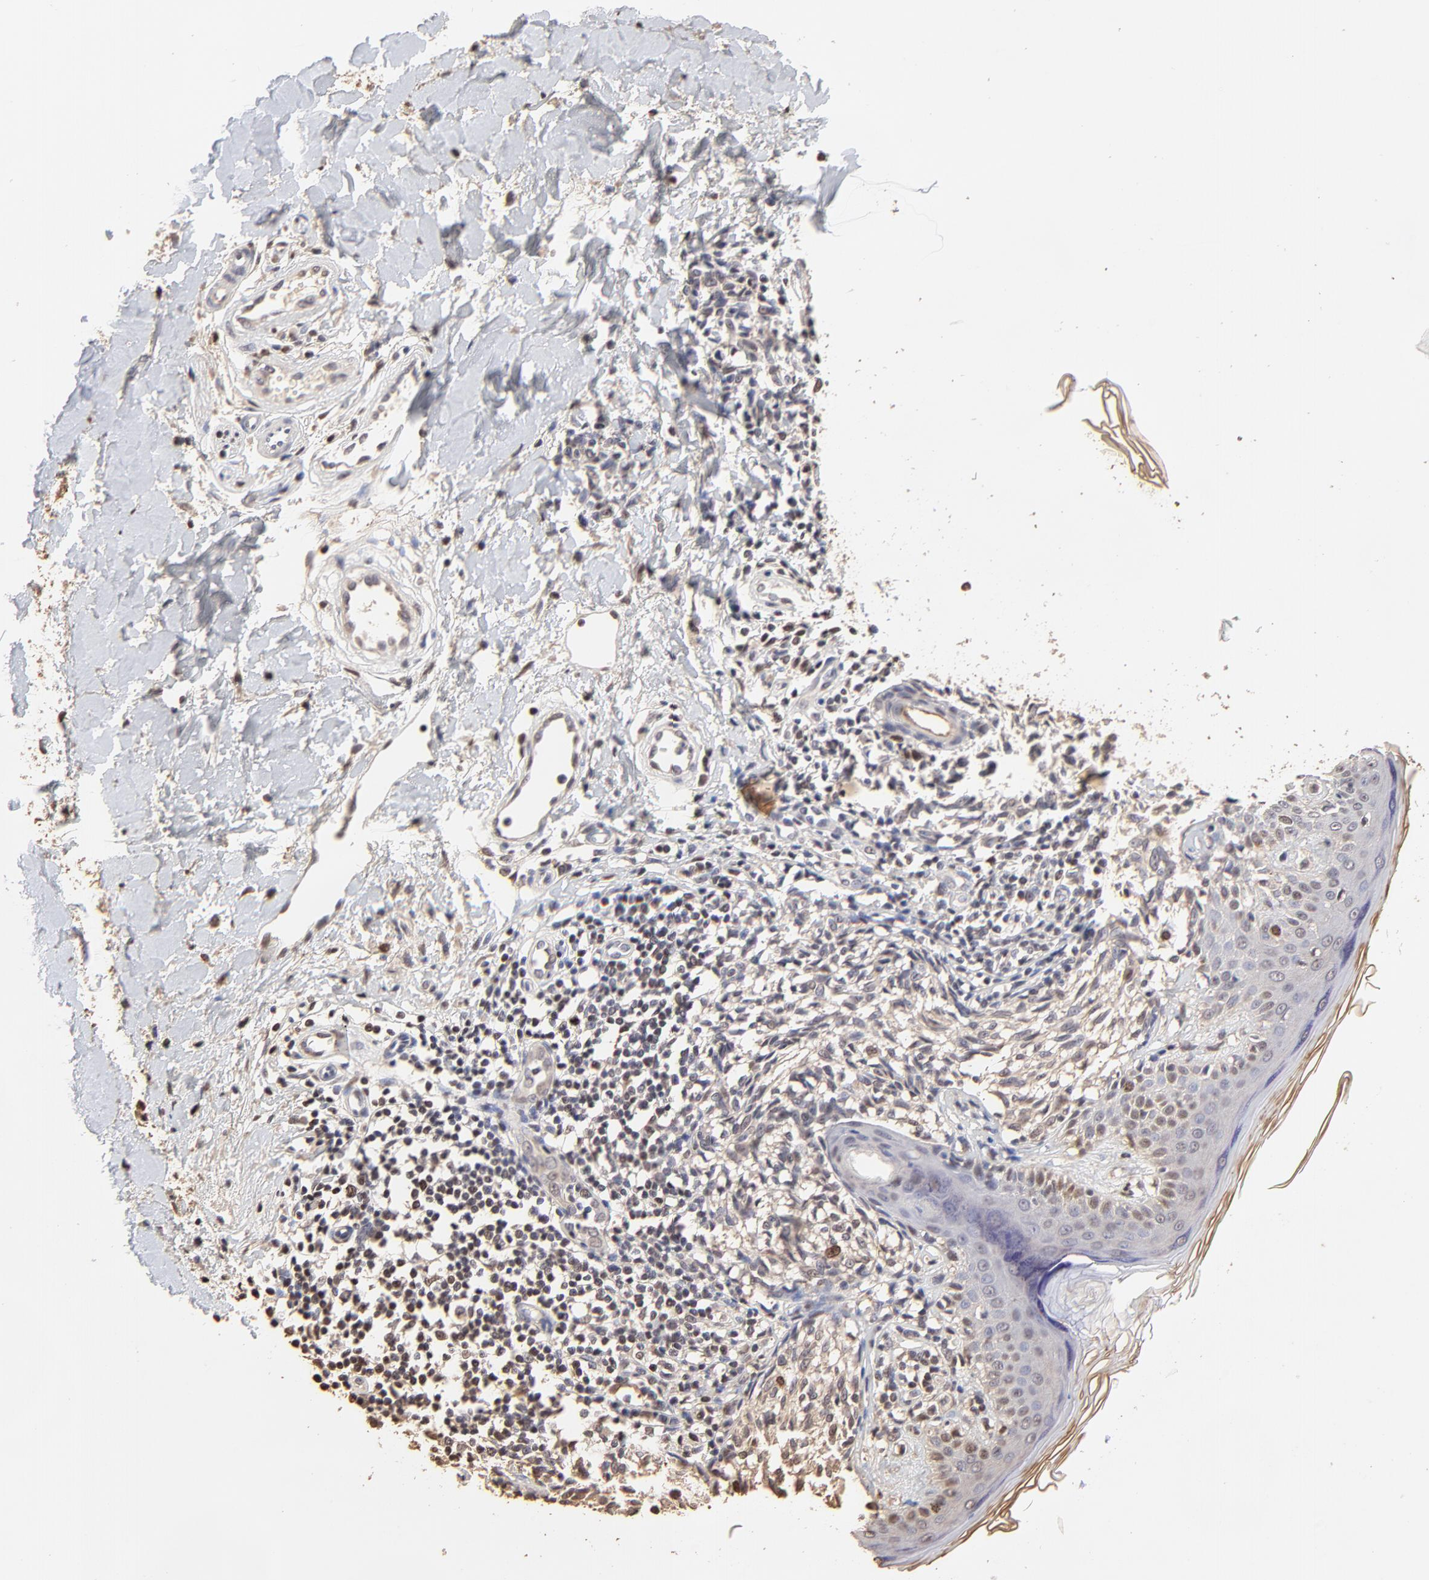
{"staining": {"intensity": "weak", "quantity": "<25%", "location": "nuclear"}, "tissue": "melanoma", "cell_type": "Tumor cells", "image_type": "cancer", "snomed": [{"axis": "morphology", "description": "Malignant melanoma, NOS"}, {"axis": "topography", "description": "Skin"}], "caption": "The IHC photomicrograph has no significant positivity in tumor cells of melanoma tissue.", "gene": "BIRC5", "patient": {"sex": "male", "age": 67}}